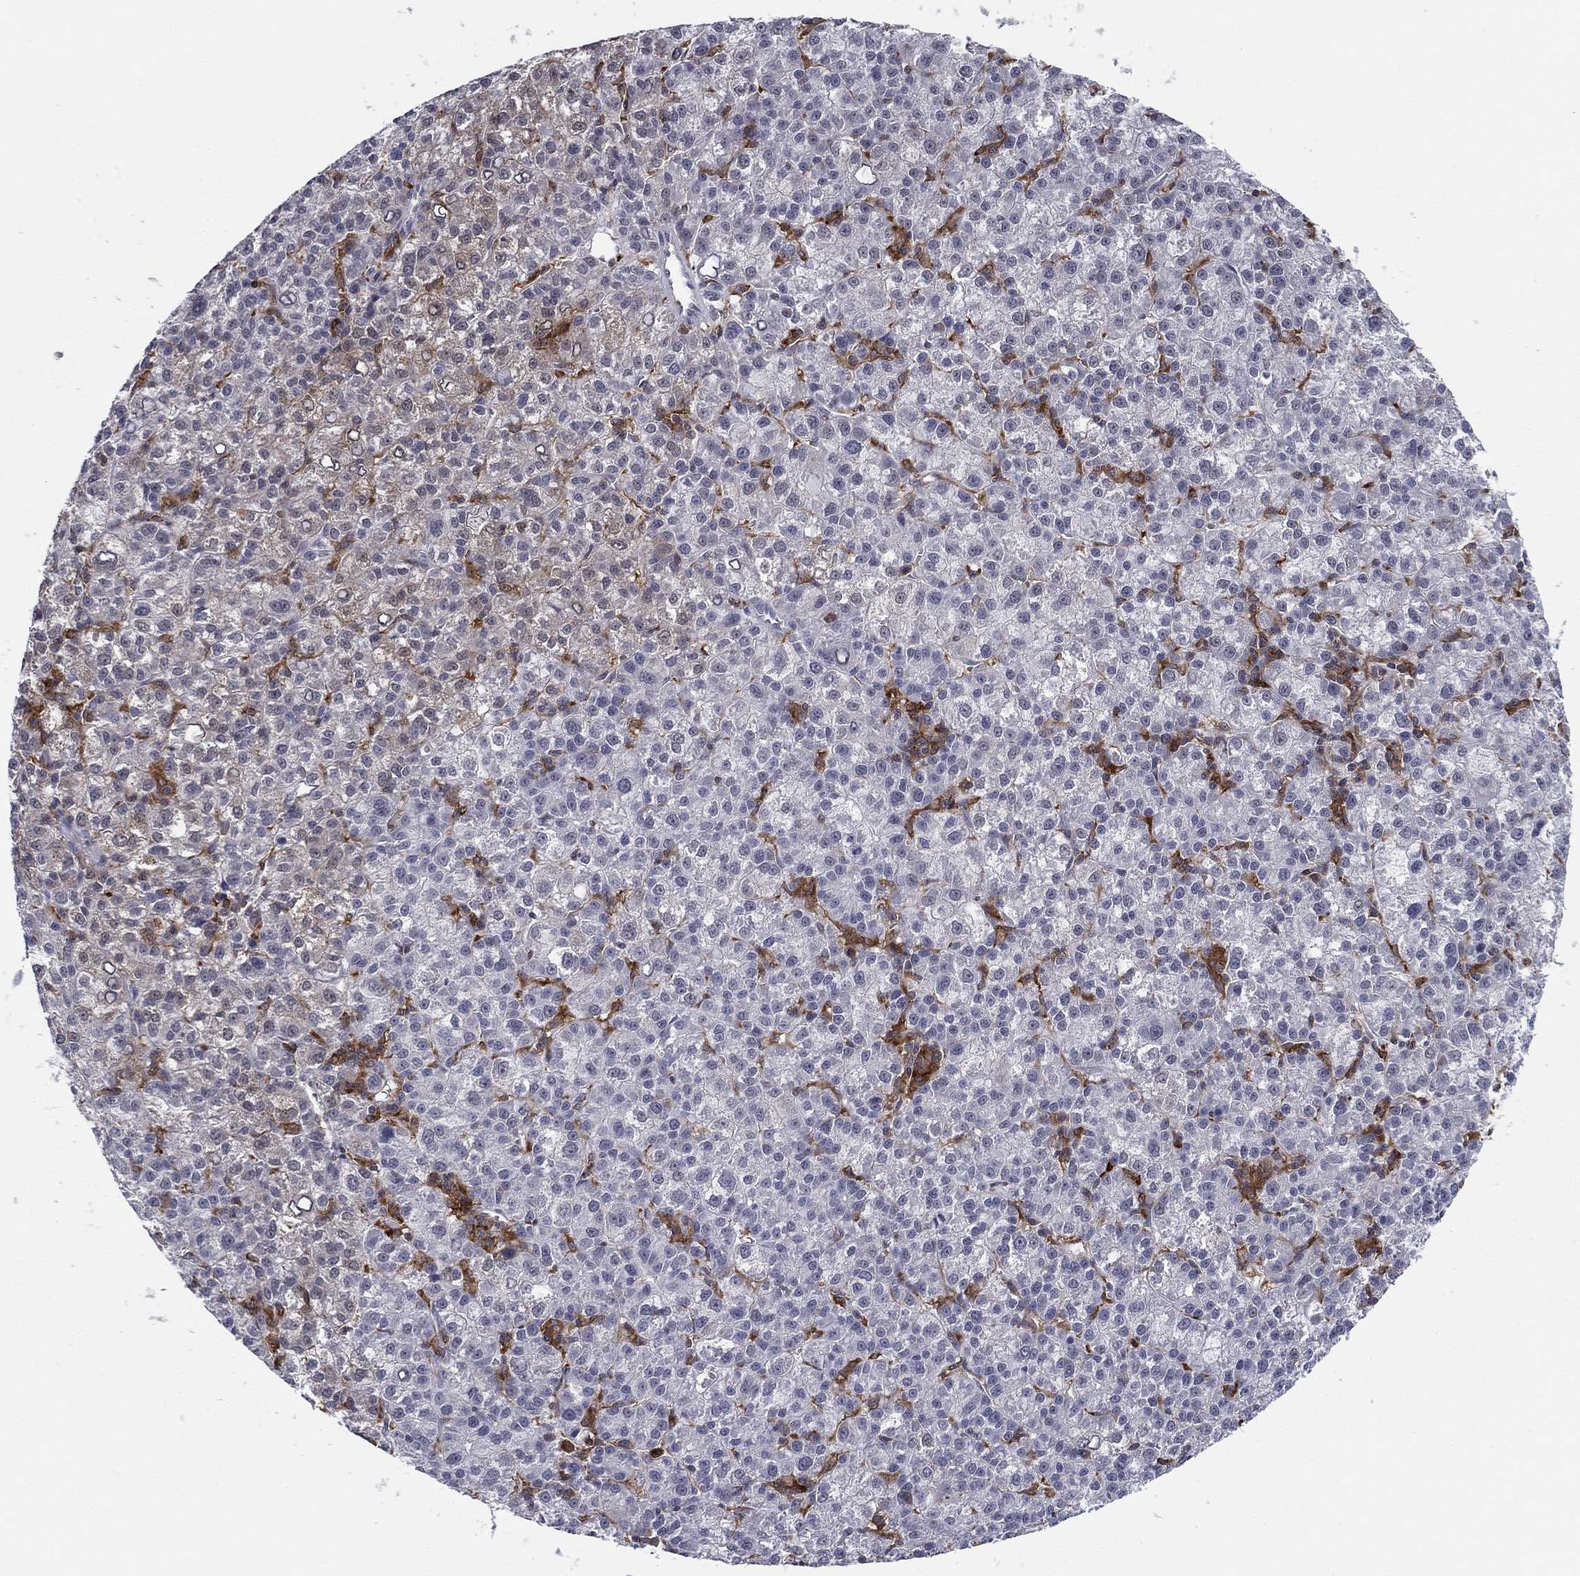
{"staining": {"intensity": "negative", "quantity": "none", "location": "none"}, "tissue": "liver cancer", "cell_type": "Tumor cells", "image_type": "cancer", "snomed": [{"axis": "morphology", "description": "Carcinoma, Hepatocellular, NOS"}, {"axis": "topography", "description": "Liver"}], "caption": "Tumor cells show no significant protein expression in hepatocellular carcinoma (liver).", "gene": "PLCB2", "patient": {"sex": "female", "age": 60}}